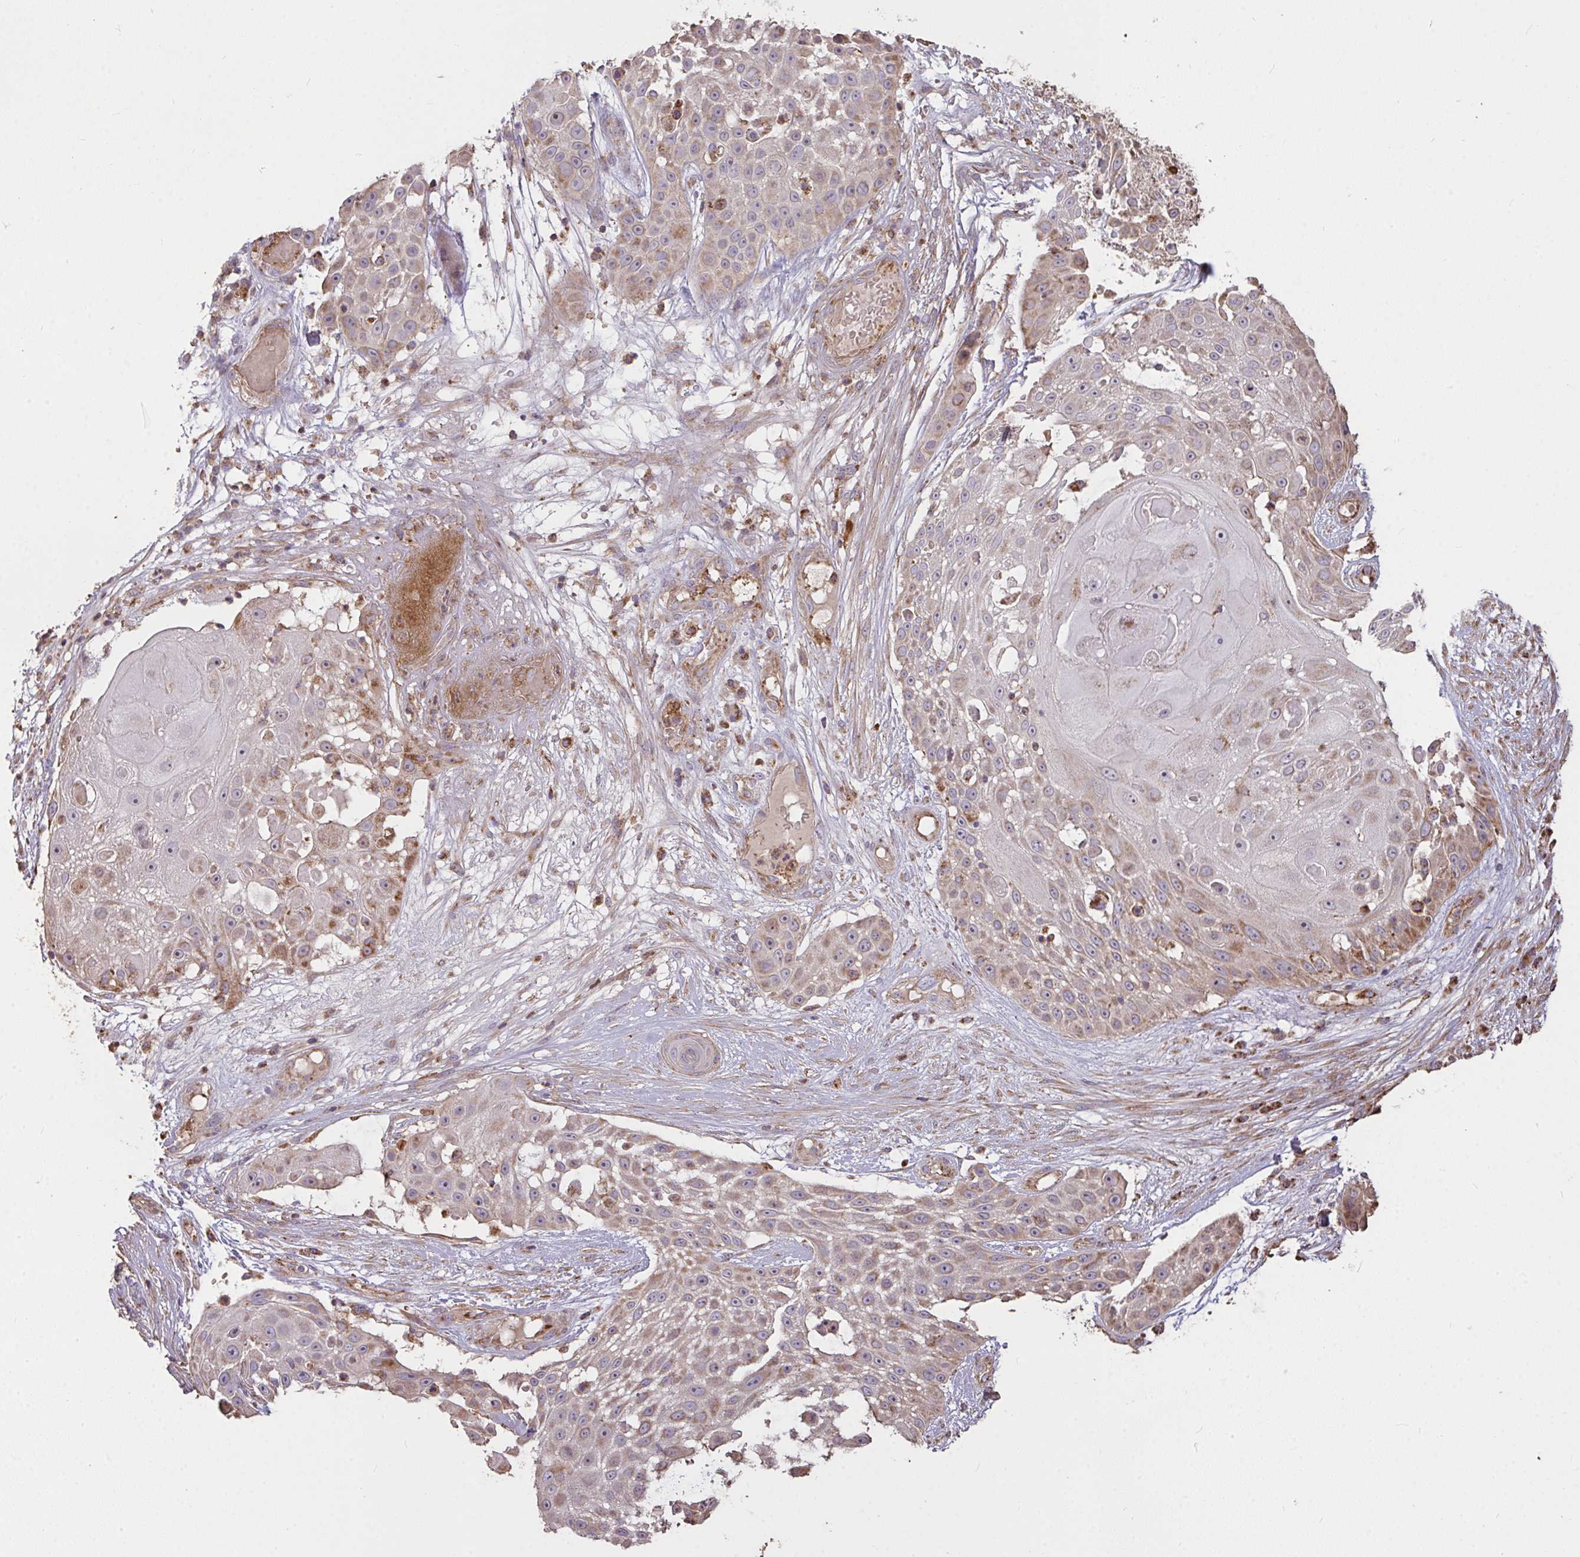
{"staining": {"intensity": "weak", "quantity": "25%-75%", "location": "cytoplasmic/membranous"}, "tissue": "skin cancer", "cell_type": "Tumor cells", "image_type": "cancer", "snomed": [{"axis": "morphology", "description": "Squamous cell carcinoma, NOS"}, {"axis": "topography", "description": "Skin"}], "caption": "Protein expression analysis of skin cancer displays weak cytoplasmic/membranous expression in about 25%-75% of tumor cells.", "gene": "FCER1A", "patient": {"sex": "female", "age": 86}}